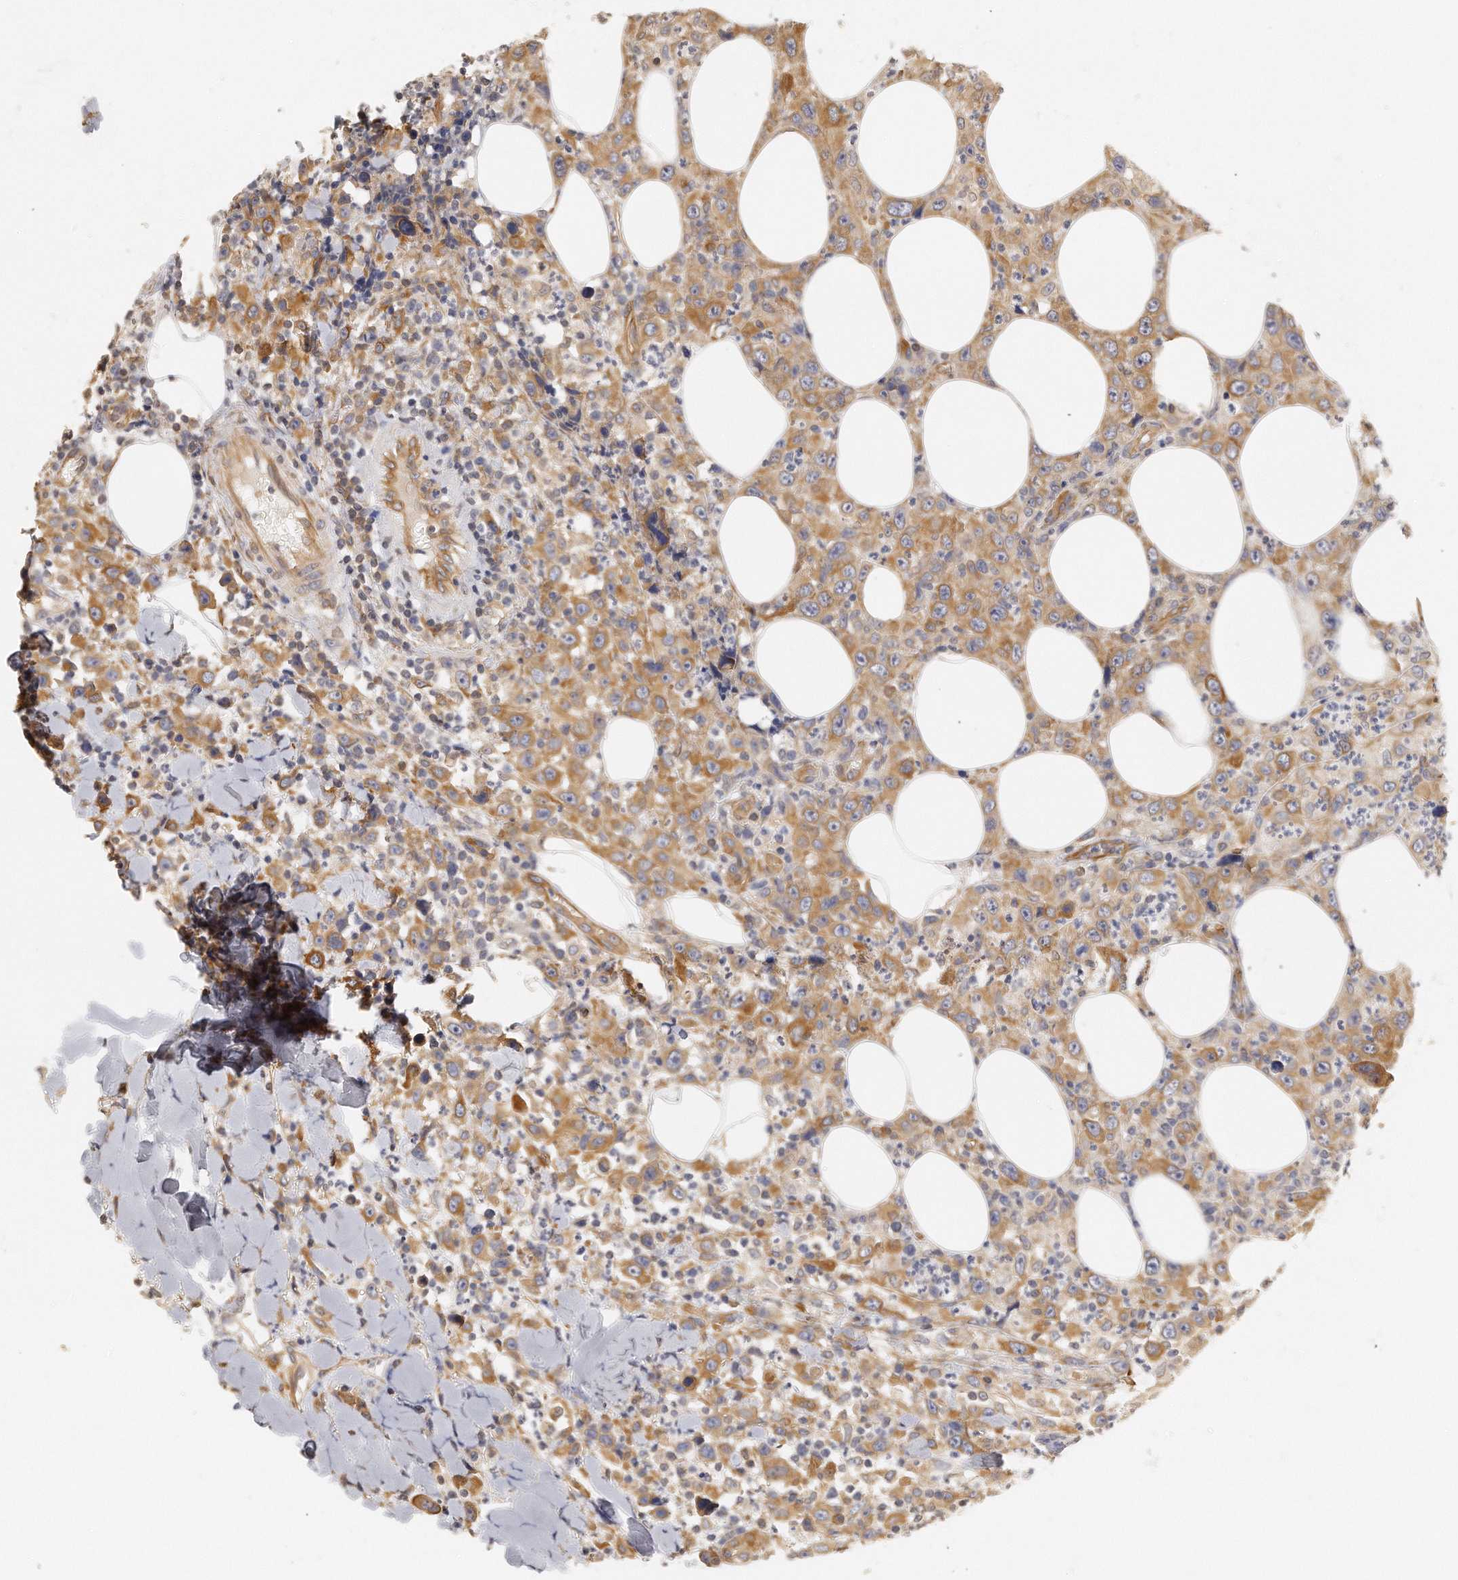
{"staining": {"intensity": "moderate", "quantity": ">75%", "location": "cytoplasmic/membranous"}, "tissue": "thyroid cancer", "cell_type": "Tumor cells", "image_type": "cancer", "snomed": [{"axis": "morphology", "description": "Carcinoma, NOS"}, {"axis": "topography", "description": "Thyroid gland"}], "caption": "Brown immunohistochemical staining in thyroid cancer (carcinoma) shows moderate cytoplasmic/membranous staining in about >75% of tumor cells.", "gene": "CHST7", "patient": {"sex": "female", "age": 77}}